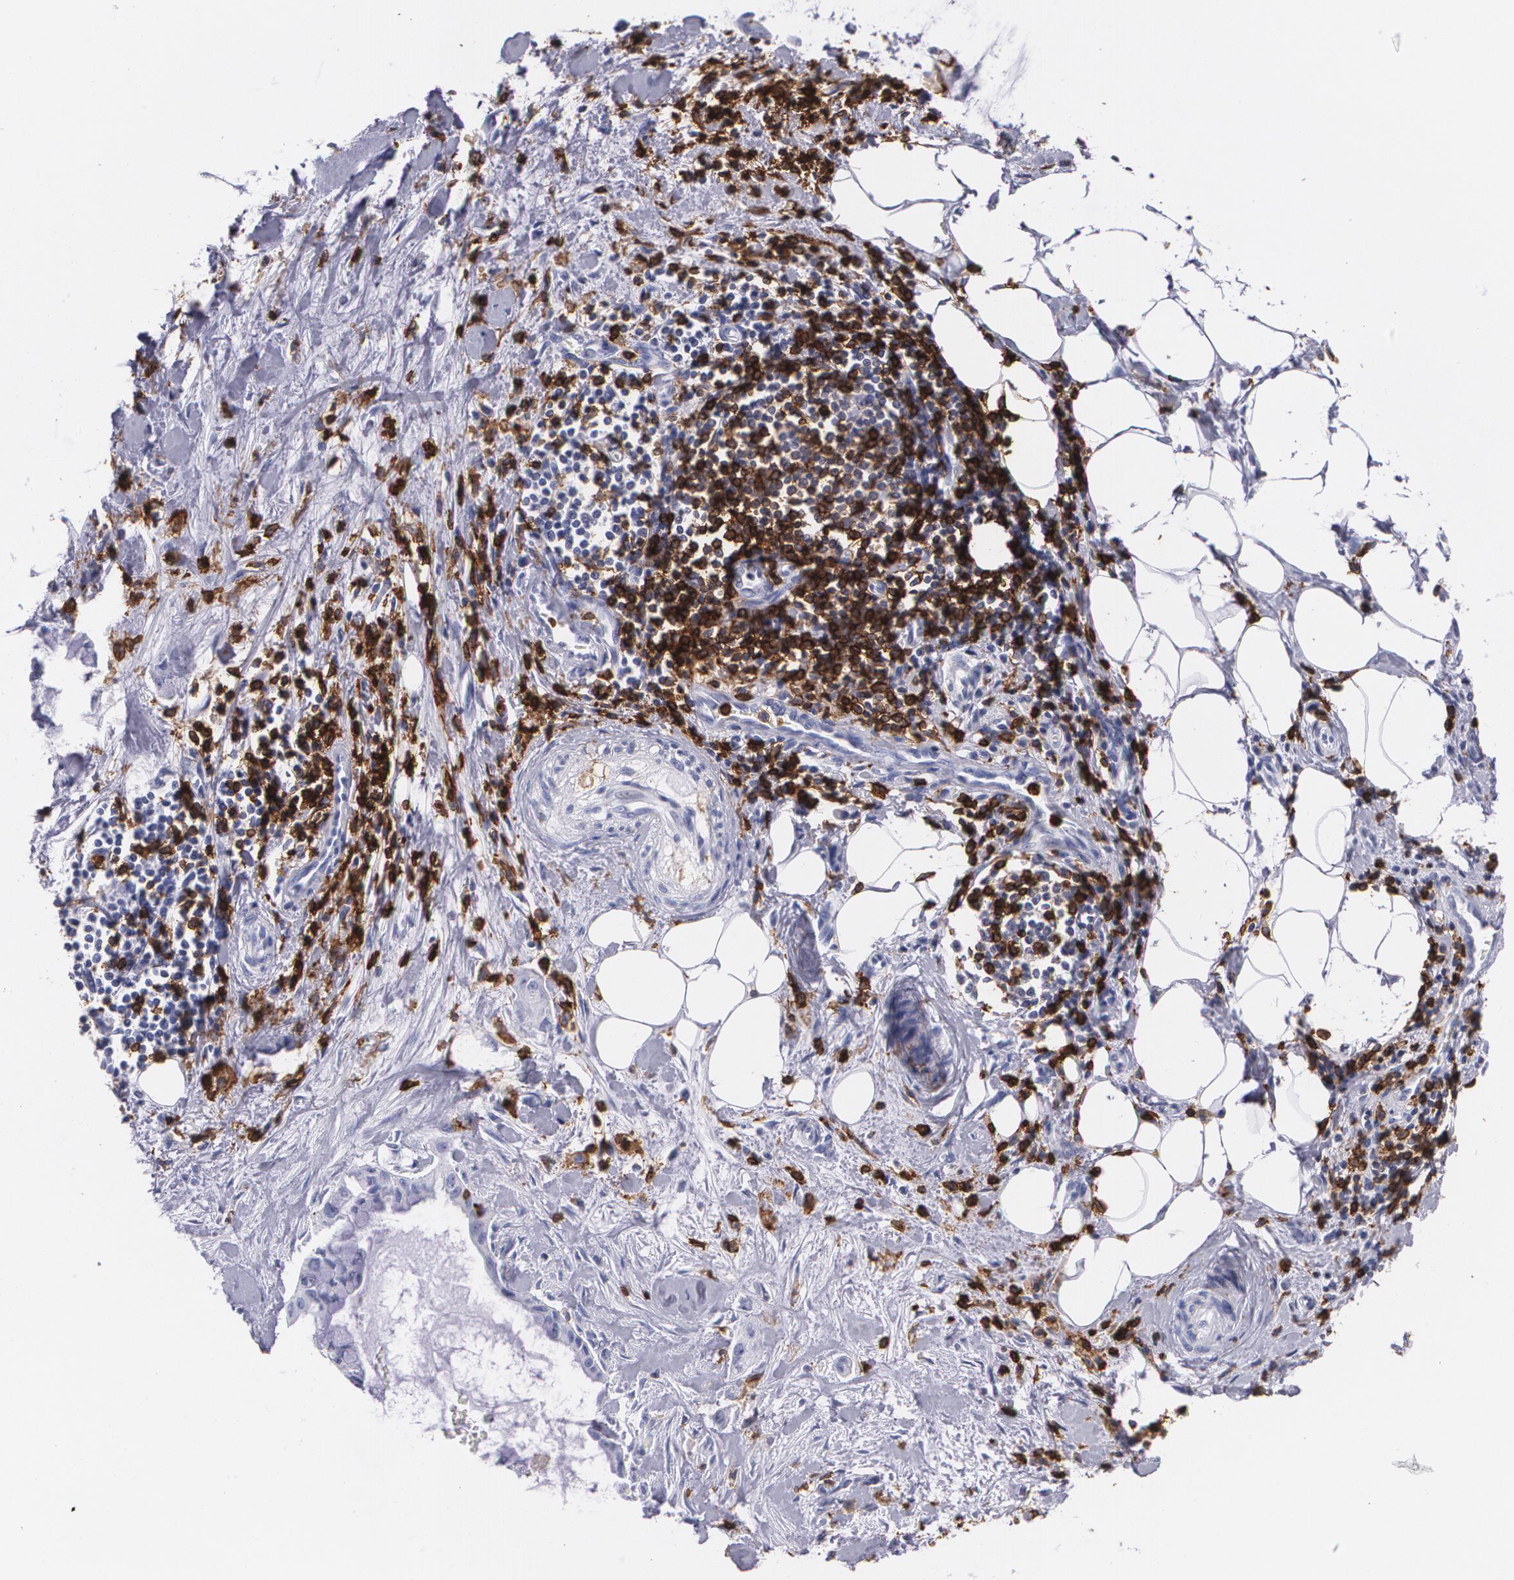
{"staining": {"intensity": "negative", "quantity": "none", "location": "none"}, "tissue": "pancreatic cancer", "cell_type": "Tumor cells", "image_type": "cancer", "snomed": [{"axis": "morphology", "description": "Adenocarcinoma, NOS"}, {"axis": "topography", "description": "Pancreas"}], "caption": "DAB immunohistochemical staining of pancreatic cancer demonstrates no significant staining in tumor cells. (Immunohistochemistry, brightfield microscopy, high magnification).", "gene": "PTPRC", "patient": {"sex": "male", "age": 59}}